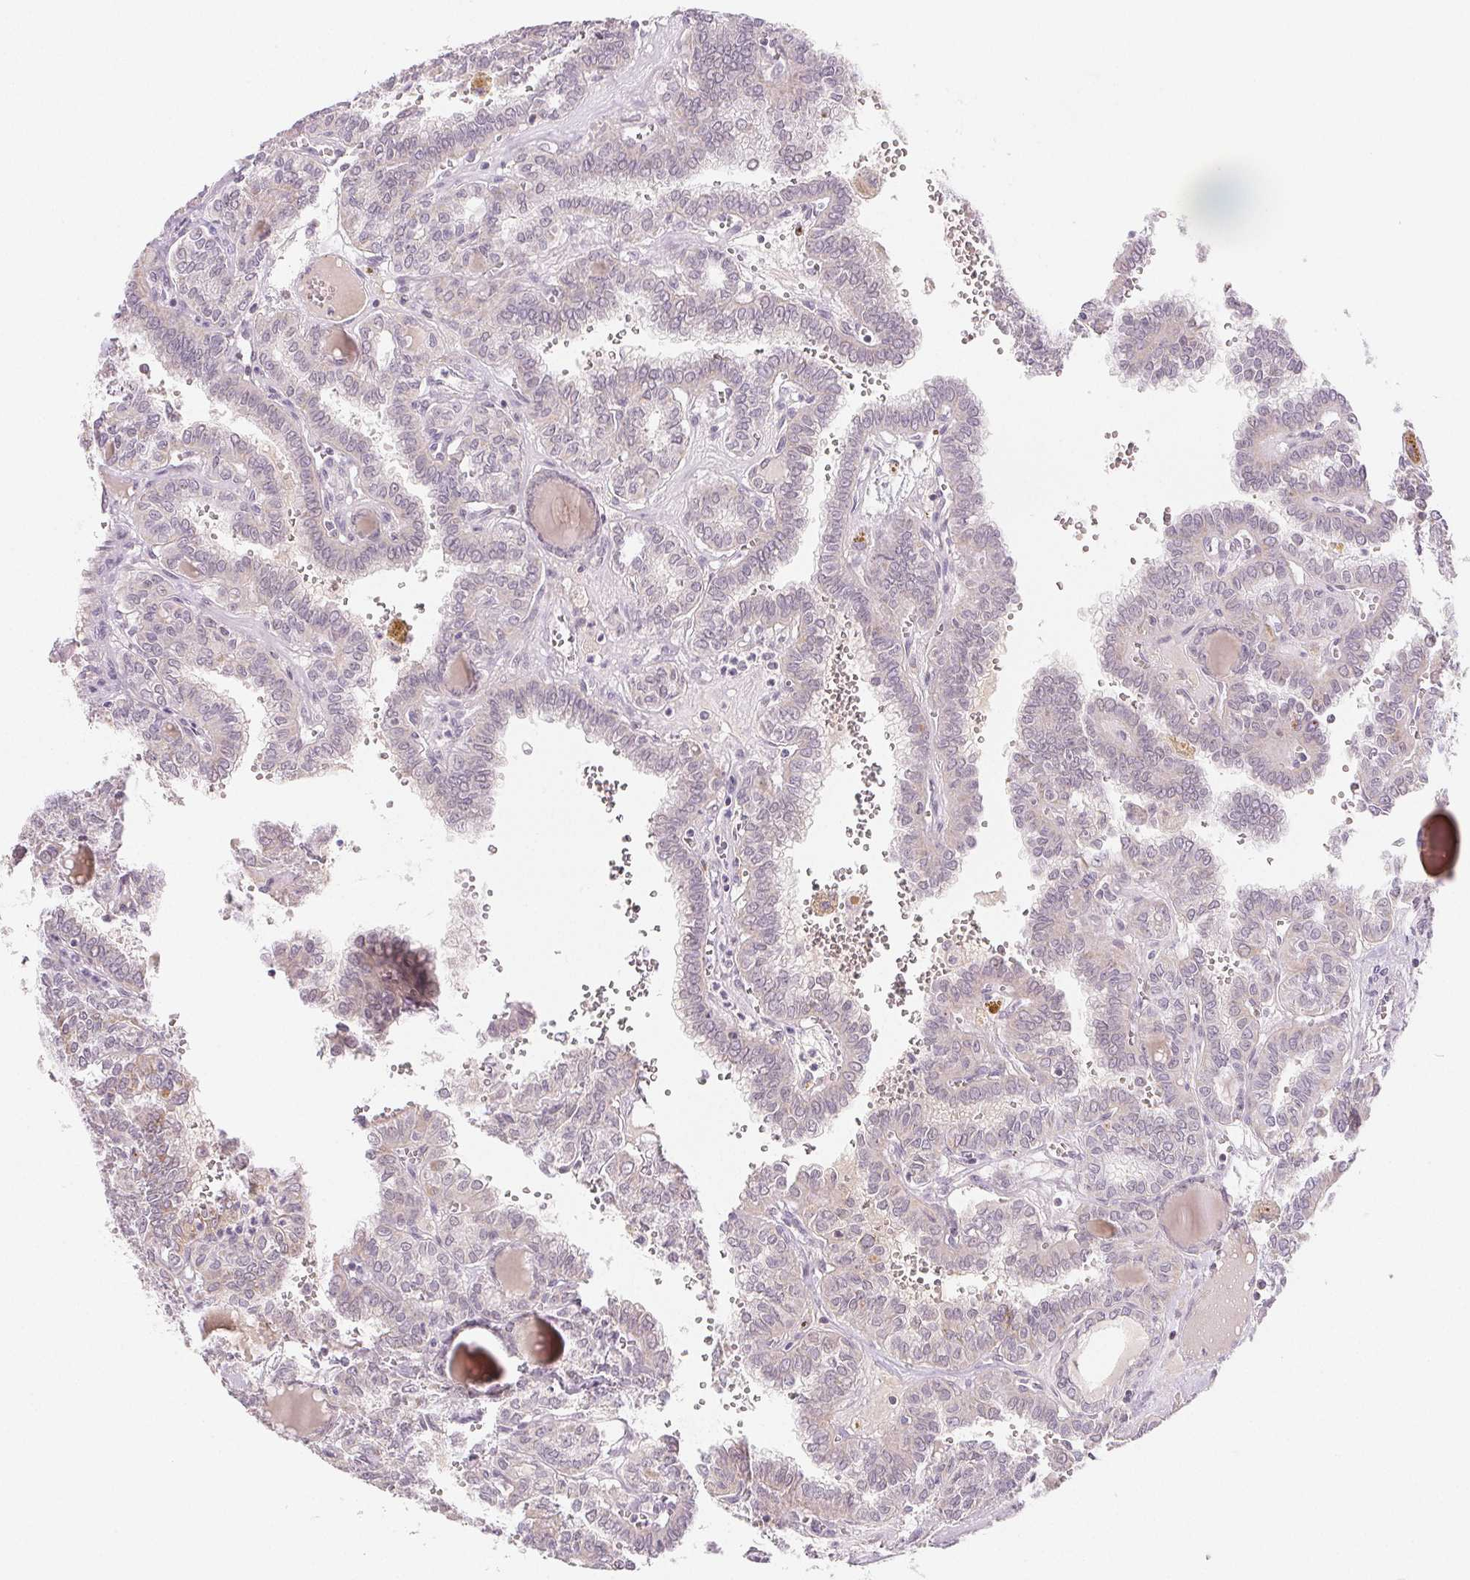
{"staining": {"intensity": "negative", "quantity": "none", "location": "none"}, "tissue": "thyroid cancer", "cell_type": "Tumor cells", "image_type": "cancer", "snomed": [{"axis": "morphology", "description": "Papillary adenocarcinoma, NOS"}, {"axis": "topography", "description": "Thyroid gland"}], "caption": "IHC image of neoplastic tissue: papillary adenocarcinoma (thyroid) stained with DAB (3,3'-diaminobenzidine) displays no significant protein expression in tumor cells. (DAB immunohistochemistry (IHC) visualized using brightfield microscopy, high magnification).", "gene": "HINT2", "patient": {"sex": "female", "age": 41}}